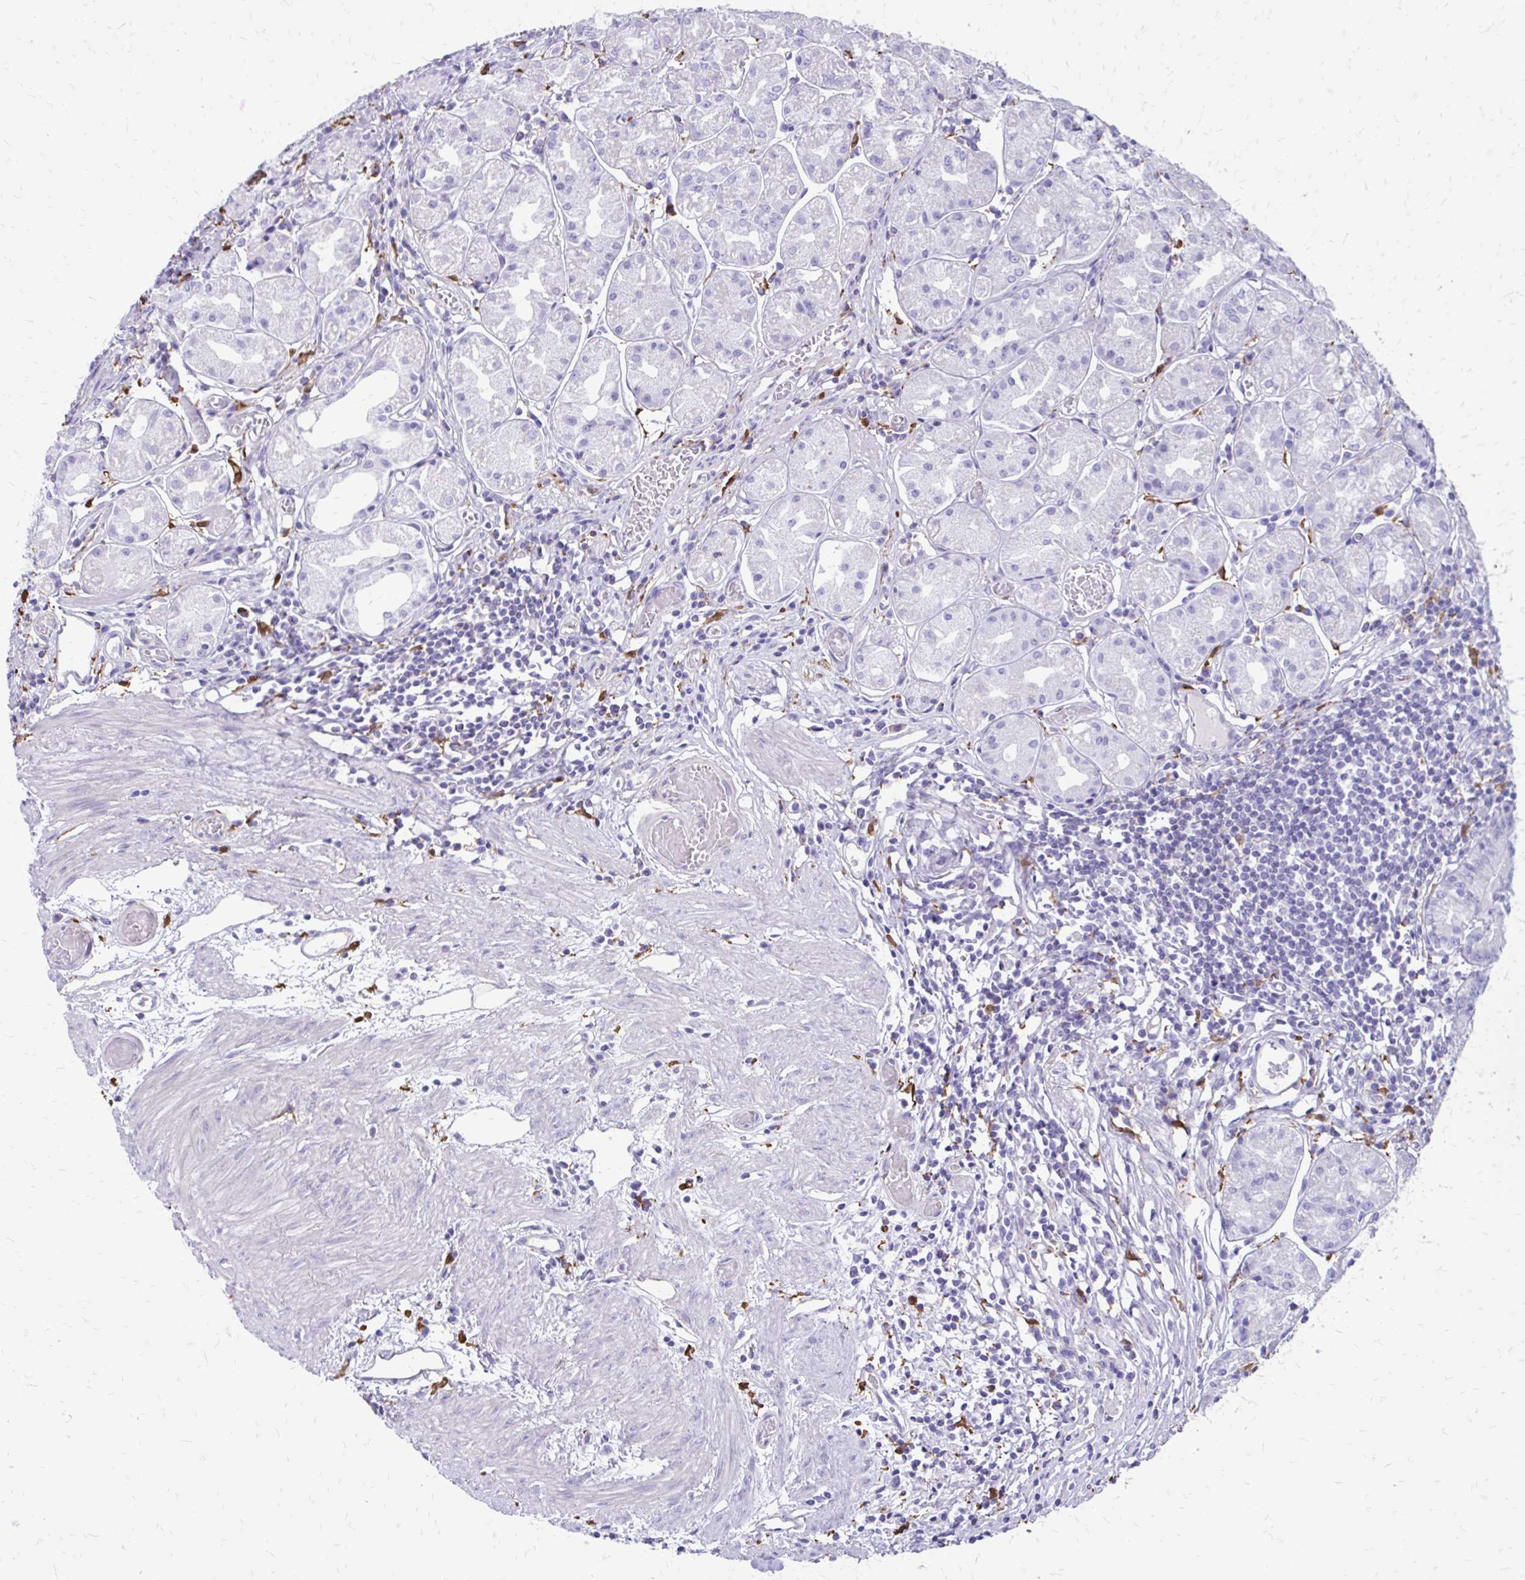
{"staining": {"intensity": "negative", "quantity": "none", "location": "none"}, "tissue": "stomach", "cell_type": "Glandular cells", "image_type": "normal", "snomed": [{"axis": "morphology", "description": "Normal tissue, NOS"}, {"axis": "topography", "description": "Stomach"}], "caption": "Immunohistochemistry (IHC) histopathology image of unremarkable stomach stained for a protein (brown), which exhibits no staining in glandular cells.", "gene": "SIGLEC11", "patient": {"sex": "male", "age": 55}}